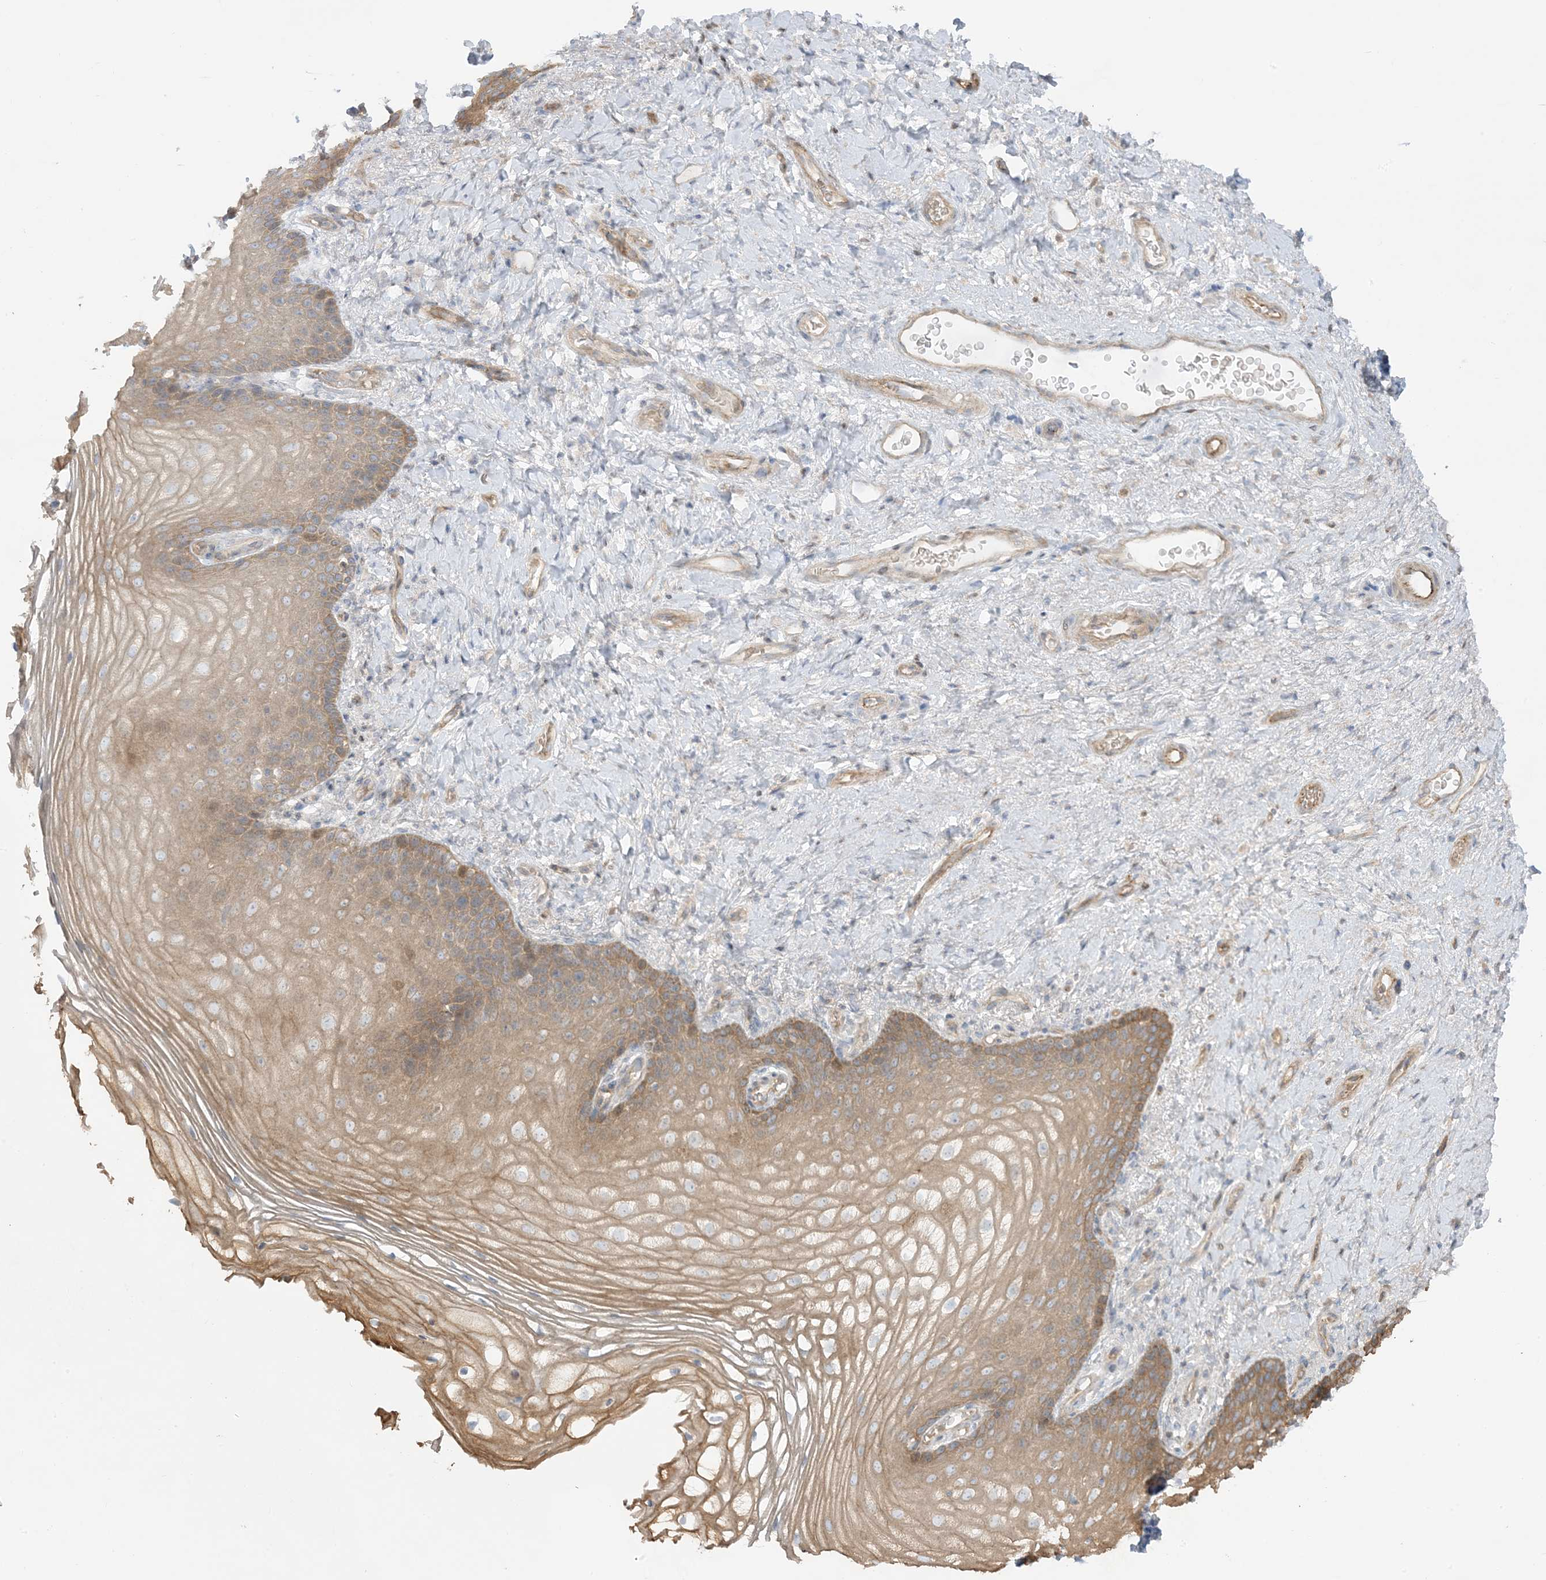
{"staining": {"intensity": "moderate", "quantity": "25%-75%", "location": "cytoplasmic/membranous"}, "tissue": "vagina", "cell_type": "Squamous epithelial cells", "image_type": "normal", "snomed": [{"axis": "morphology", "description": "Normal tissue, NOS"}, {"axis": "topography", "description": "Vagina"}], "caption": "Immunohistochemical staining of benign vagina displays 25%-75% levels of moderate cytoplasmic/membranous protein staining in about 25%-75% of squamous epithelial cells. (Stains: DAB (3,3'-diaminobenzidine) in brown, nuclei in blue, Microscopy: brightfield microscopy at high magnification).", "gene": "ICMT", "patient": {"sex": "female", "age": 60}}